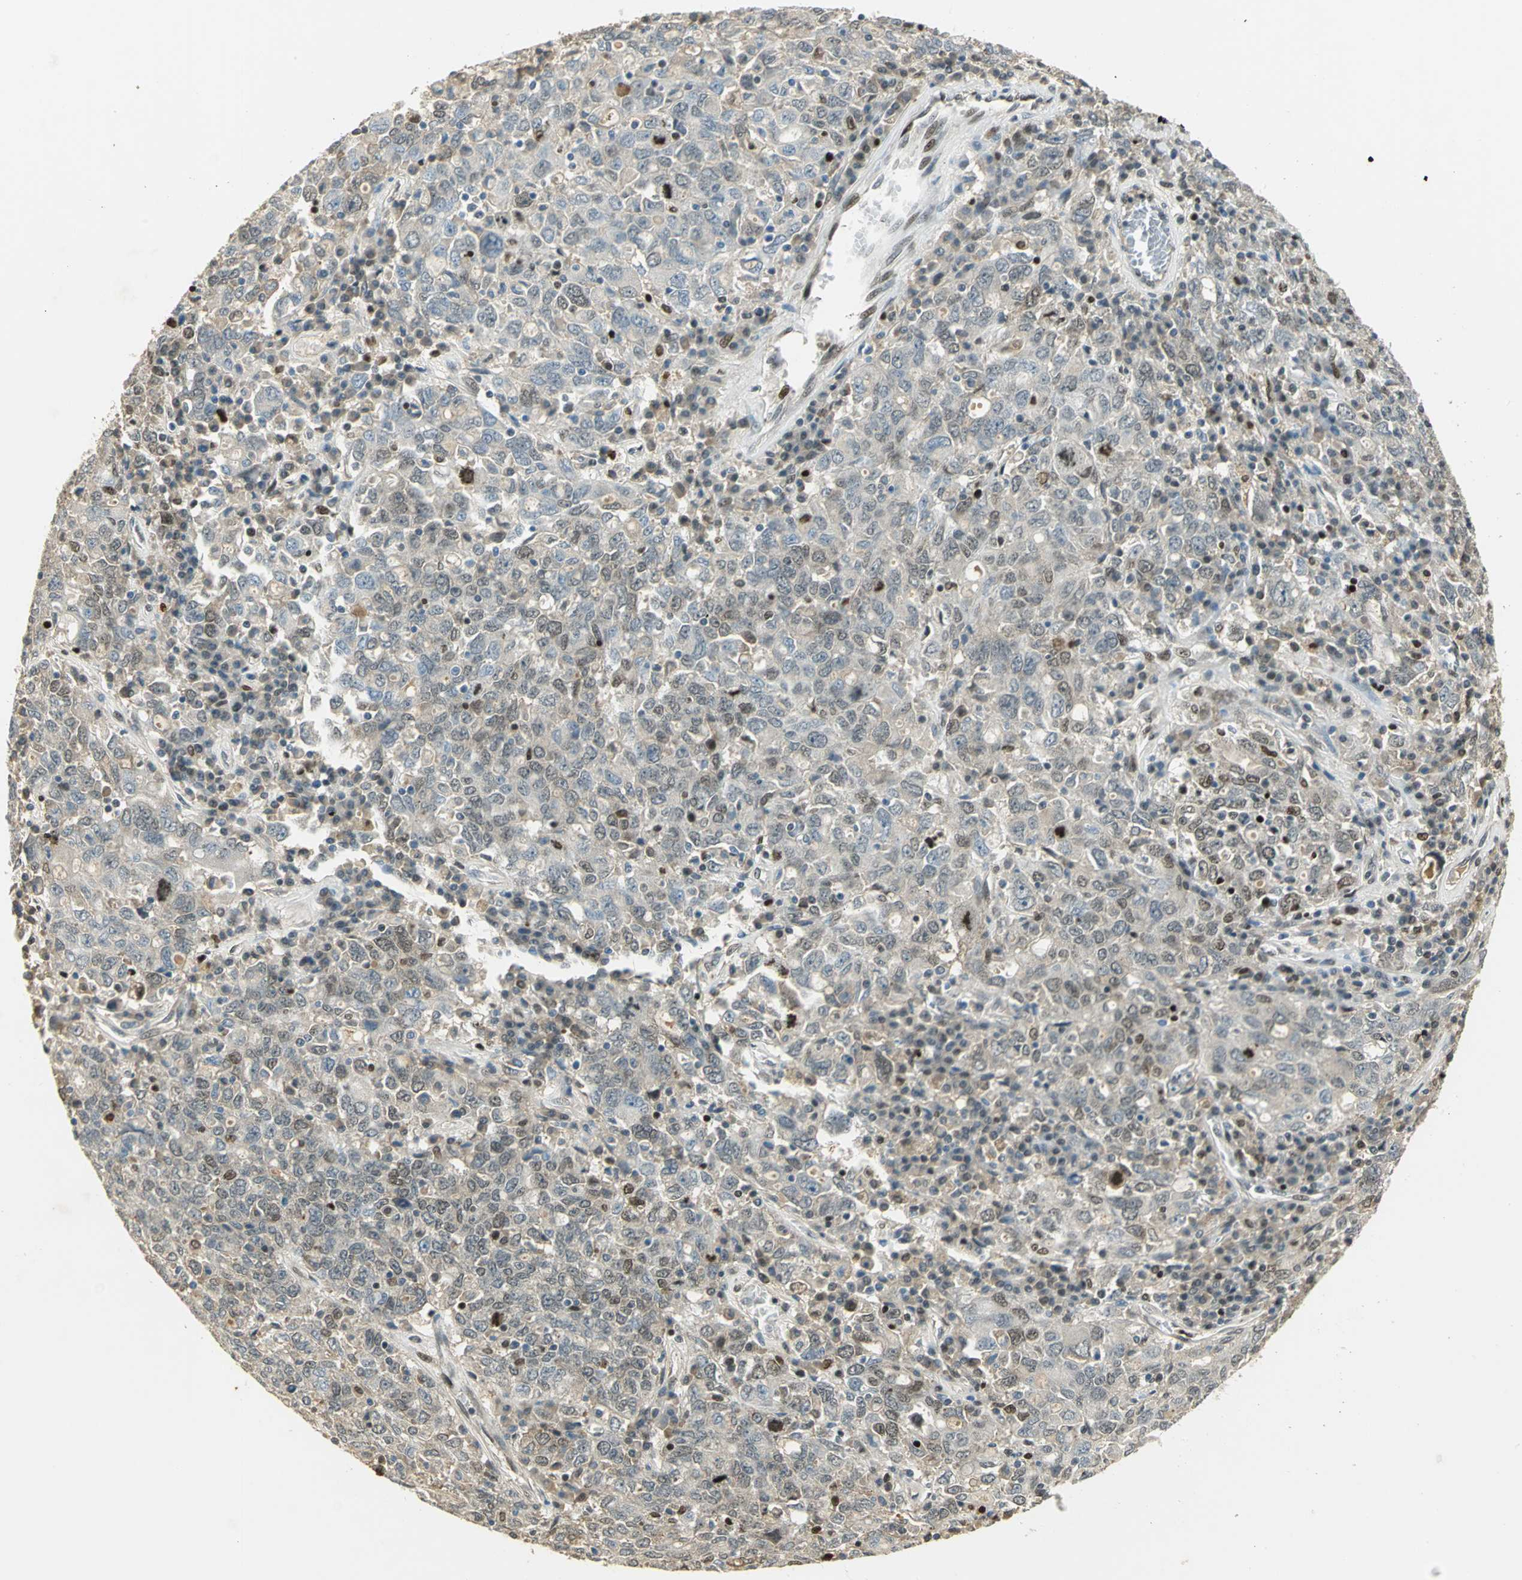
{"staining": {"intensity": "moderate", "quantity": "<25%", "location": "nuclear"}, "tissue": "ovarian cancer", "cell_type": "Tumor cells", "image_type": "cancer", "snomed": [{"axis": "morphology", "description": "Carcinoma, endometroid"}, {"axis": "topography", "description": "Ovary"}], "caption": "IHC histopathology image of human ovarian cancer (endometroid carcinoma) stained for a protein (brown), which exhibits low levels of moderate nuclear positivity in approximately <25% of tumor cells.", "gene": "AK6", "patient": {"sex": "female", "age": 62}}